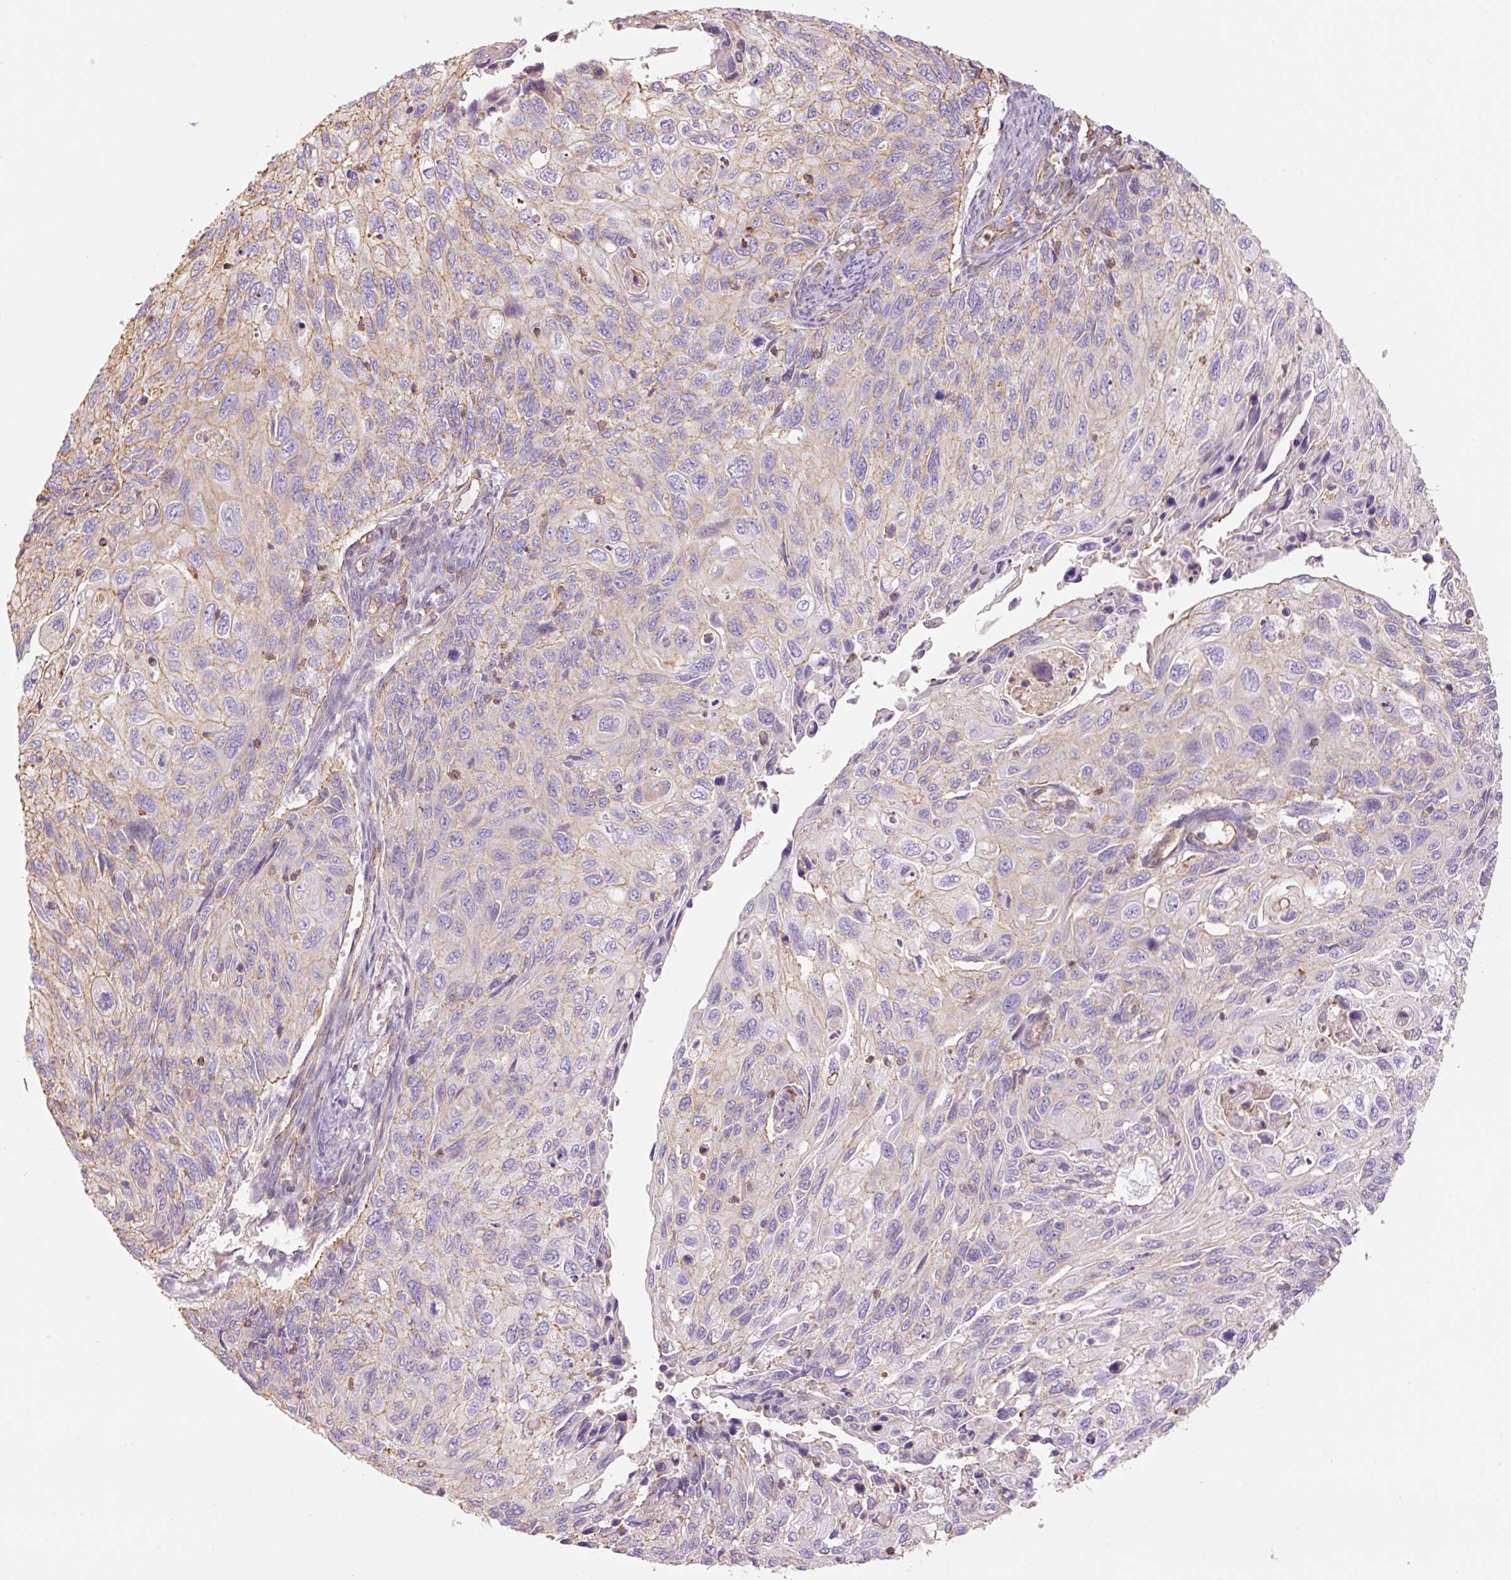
{"staining": {"intensity": "weak", "quantity": "<25%", "location": "cytoplasmic/membranous"}, "tissue": "cervical cancer", "cell_type": "Tumor cells", "image_type": "cancer", "snomed": [{"axis": "morphology", "description": "Squamous cell carcinoma, NOS"}, {"axis": "topography", "description": "Cervix"}], "caption": "Tumor cells show no significant protein staining in squamous cell carcinoma (cervical).", "gene": "PPP1R1B", "patient": {"sex": "female", "age": 70}}